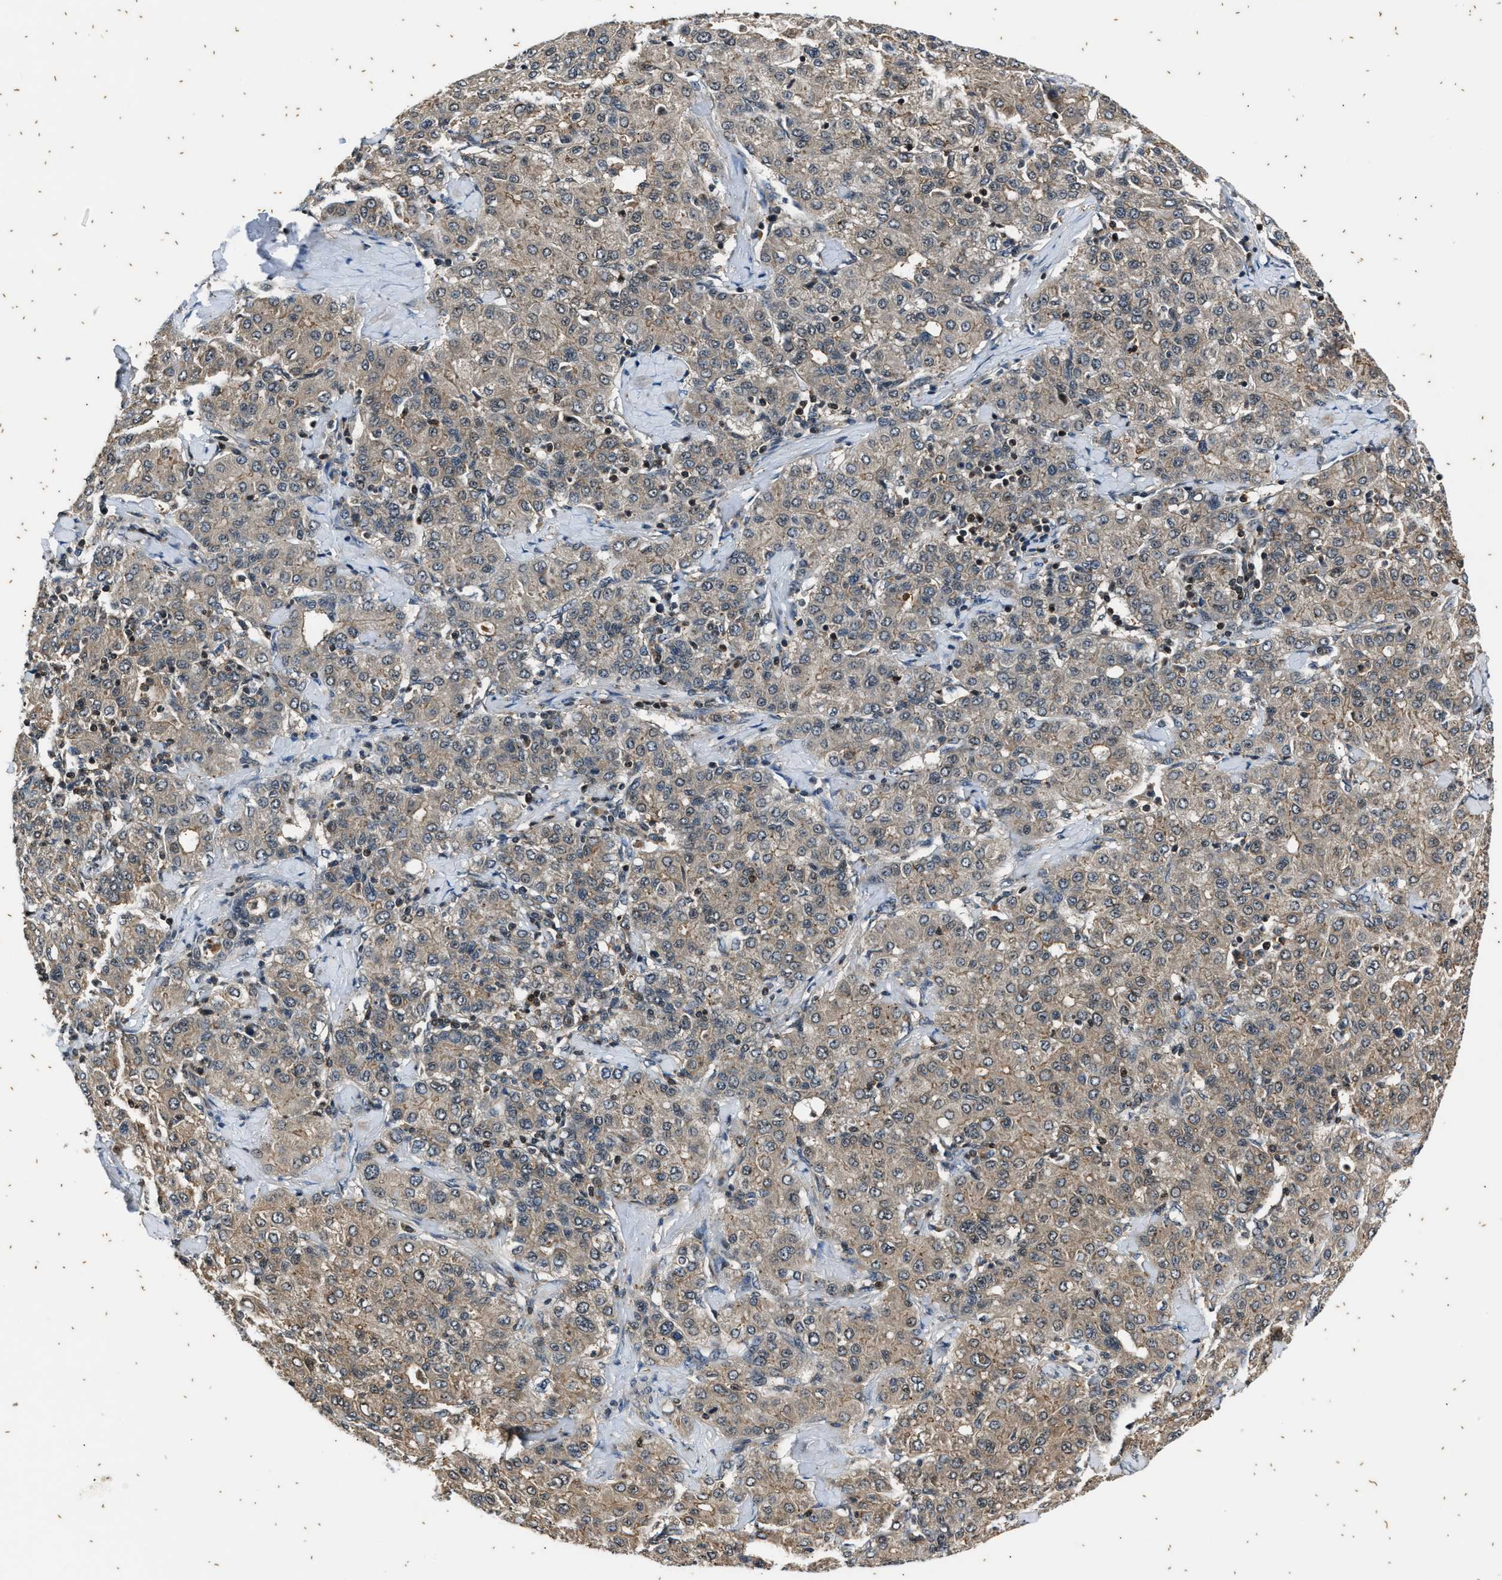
{"staining": {"intensity": "weak", "quantity": "<25%", "location": "cytoplasmic/membranous"}, "tissue": "liver cancer", "cell_type": "Tumor cells", "image_type": "cancer", "snomed": [{"axis": "morphology", "description": "Carcinoma, Hepatocellular, NOS"}, {"axis": "topography", "description": "Liver"}], "caption": "Protein analysis of hepatocellular carcinoma (liver) shows no significant positivity in tumor cells.", "gene": "PTPN7", "patient": {"sex": "male", "age": 65}}